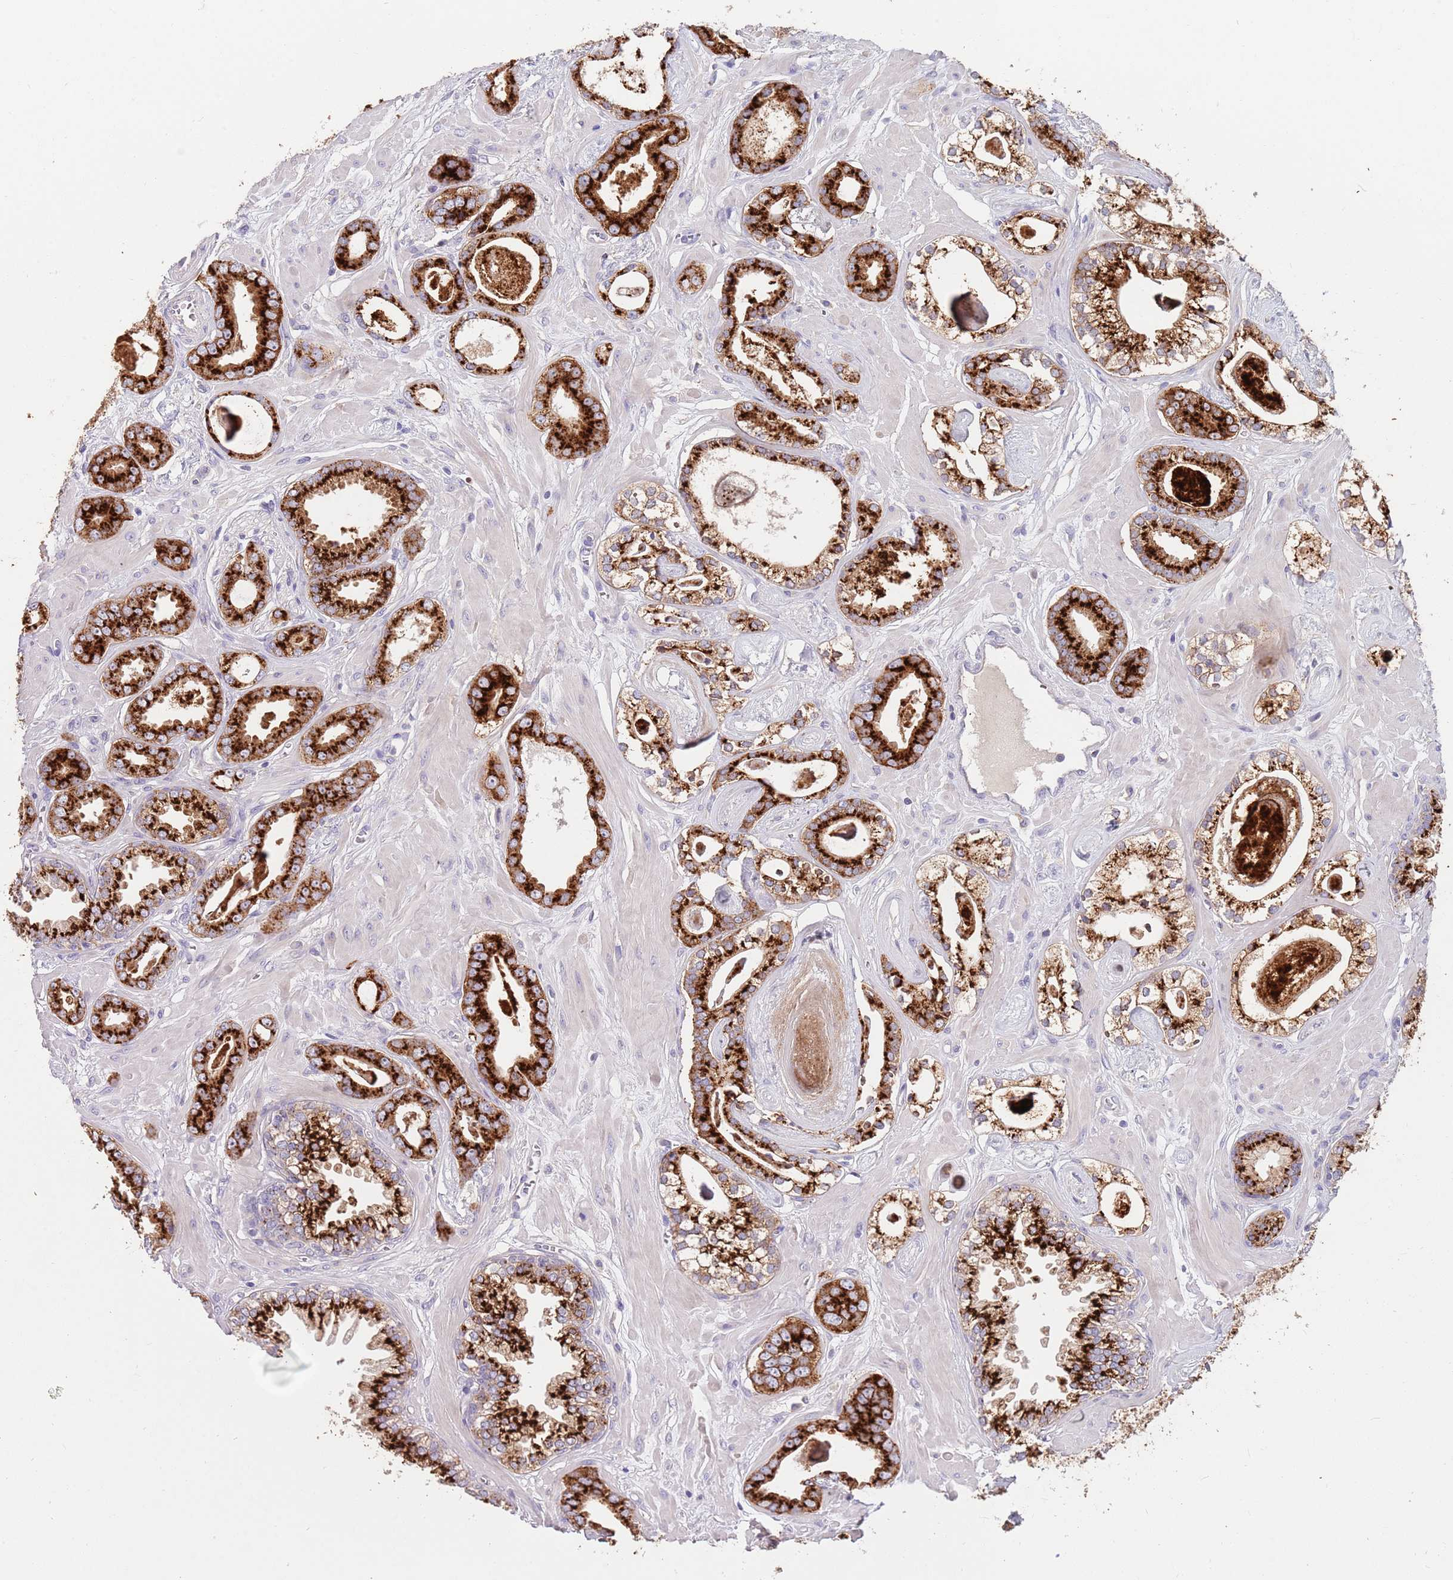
{"staining": {"intensity": "strong", "quantity": ">75%", "location": "cytoplasmic/membranous"}, "tissue": "prostate cancer", "cell_type": "Tumor cells", "image_type": "cancer", "snomed": [{"axis": "morphology", "description": "Adenocarcinoma, Low grade"}, {"axis": "topography", "description": "Prostate"}], "caption": "Prostate cancer stained with a protein marker demonstrates strong staining in tumor cells.", "gene": "BORCS5", "patient": {"sex": "male", "age": 60}}